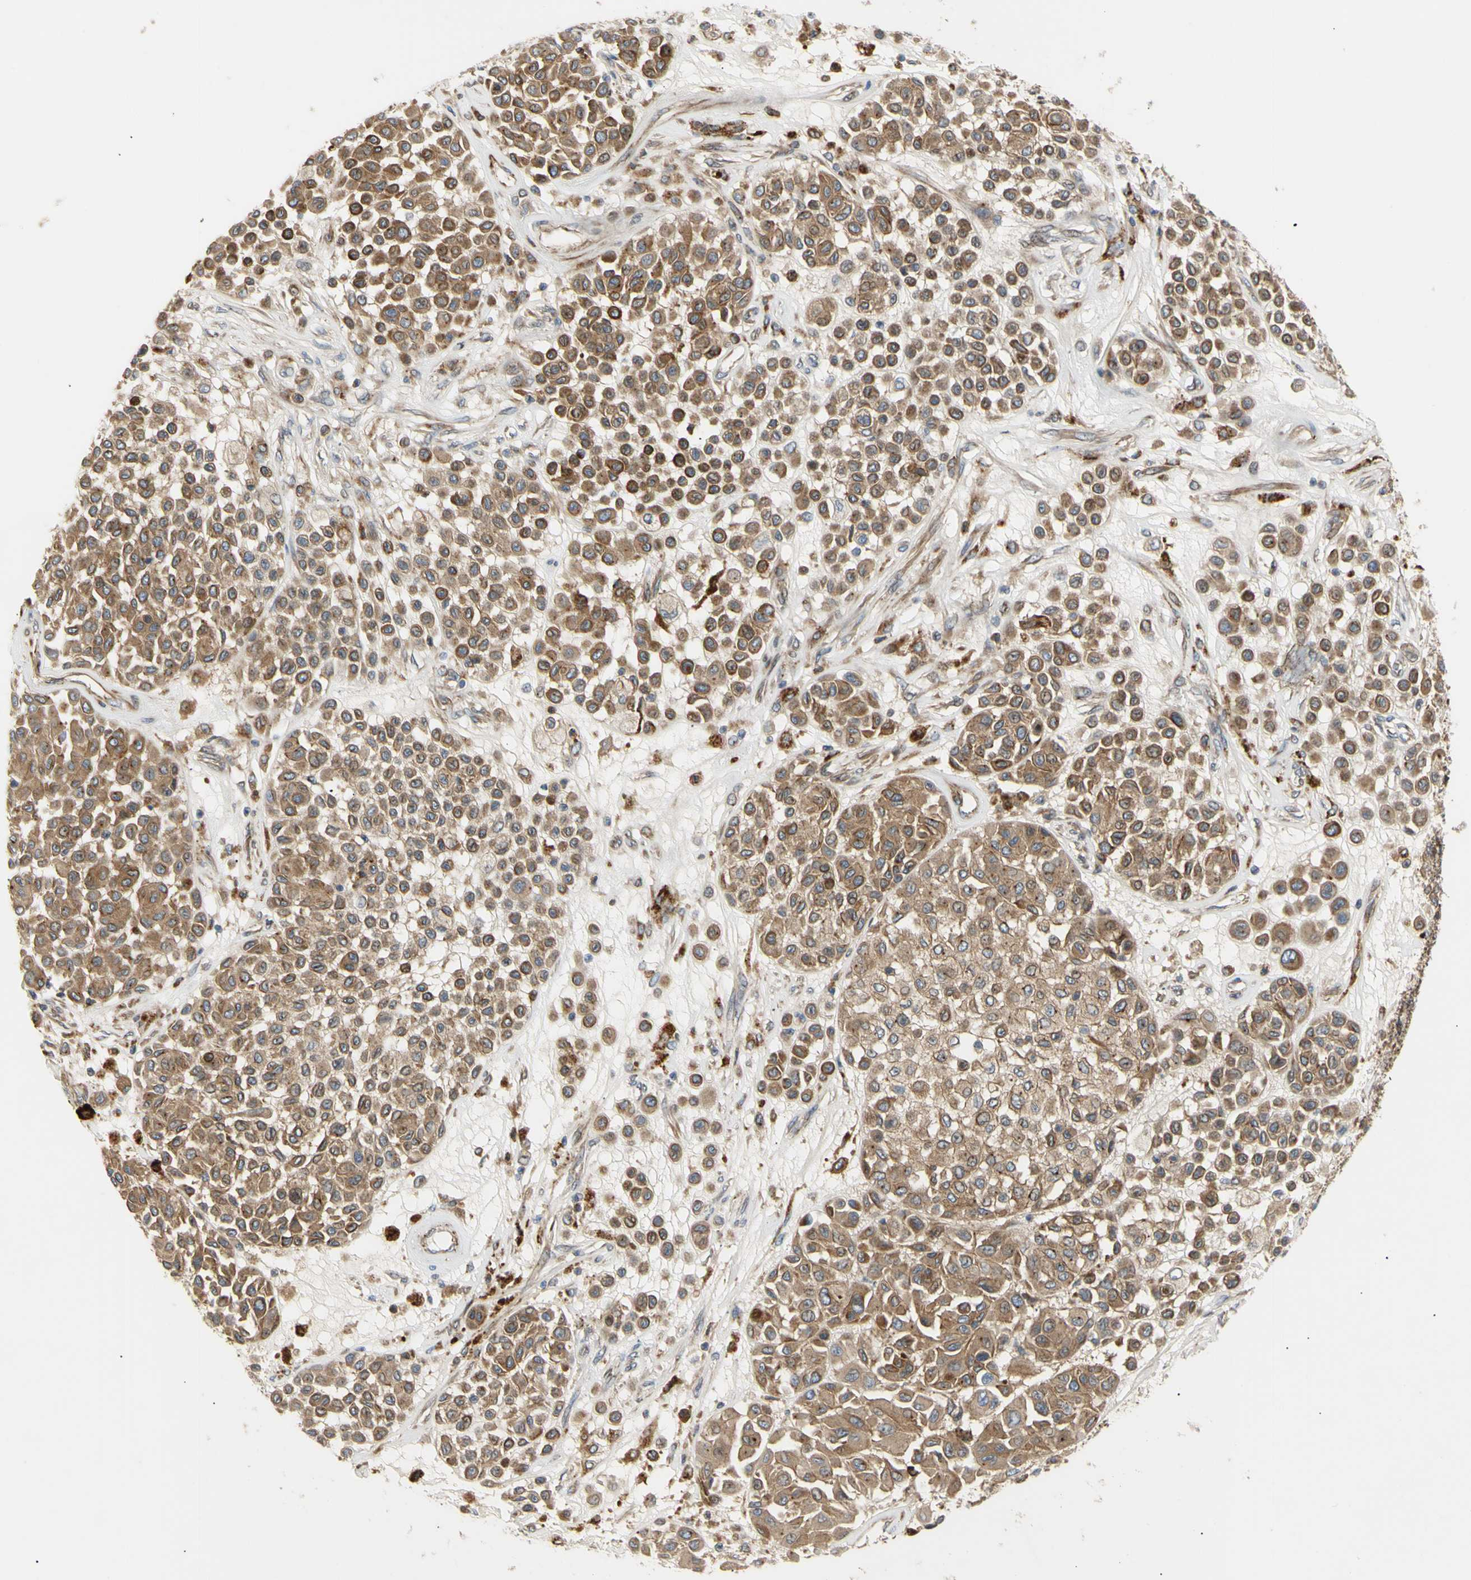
{"staining": {"intensity": "moderate", "quantity": ">75%", "location": "cytoplasmic/membranous"}, "tissue": "melanoma", "cell_type": "Tumor cells", "image_type": "cancer", "snomed": [{"axis": "morphology", "description": "Malignant melanoma, Metastatic site"}, {"axis": "topography", "description": "Soft tissue"}], "caption": "This is an image of IHC staining of melanoma, which shows moderate expression in the cytoplasmic/membranous of tumor cells.", "gene": "TUBG2", "patient": {"sex": "male", "age": 41}}